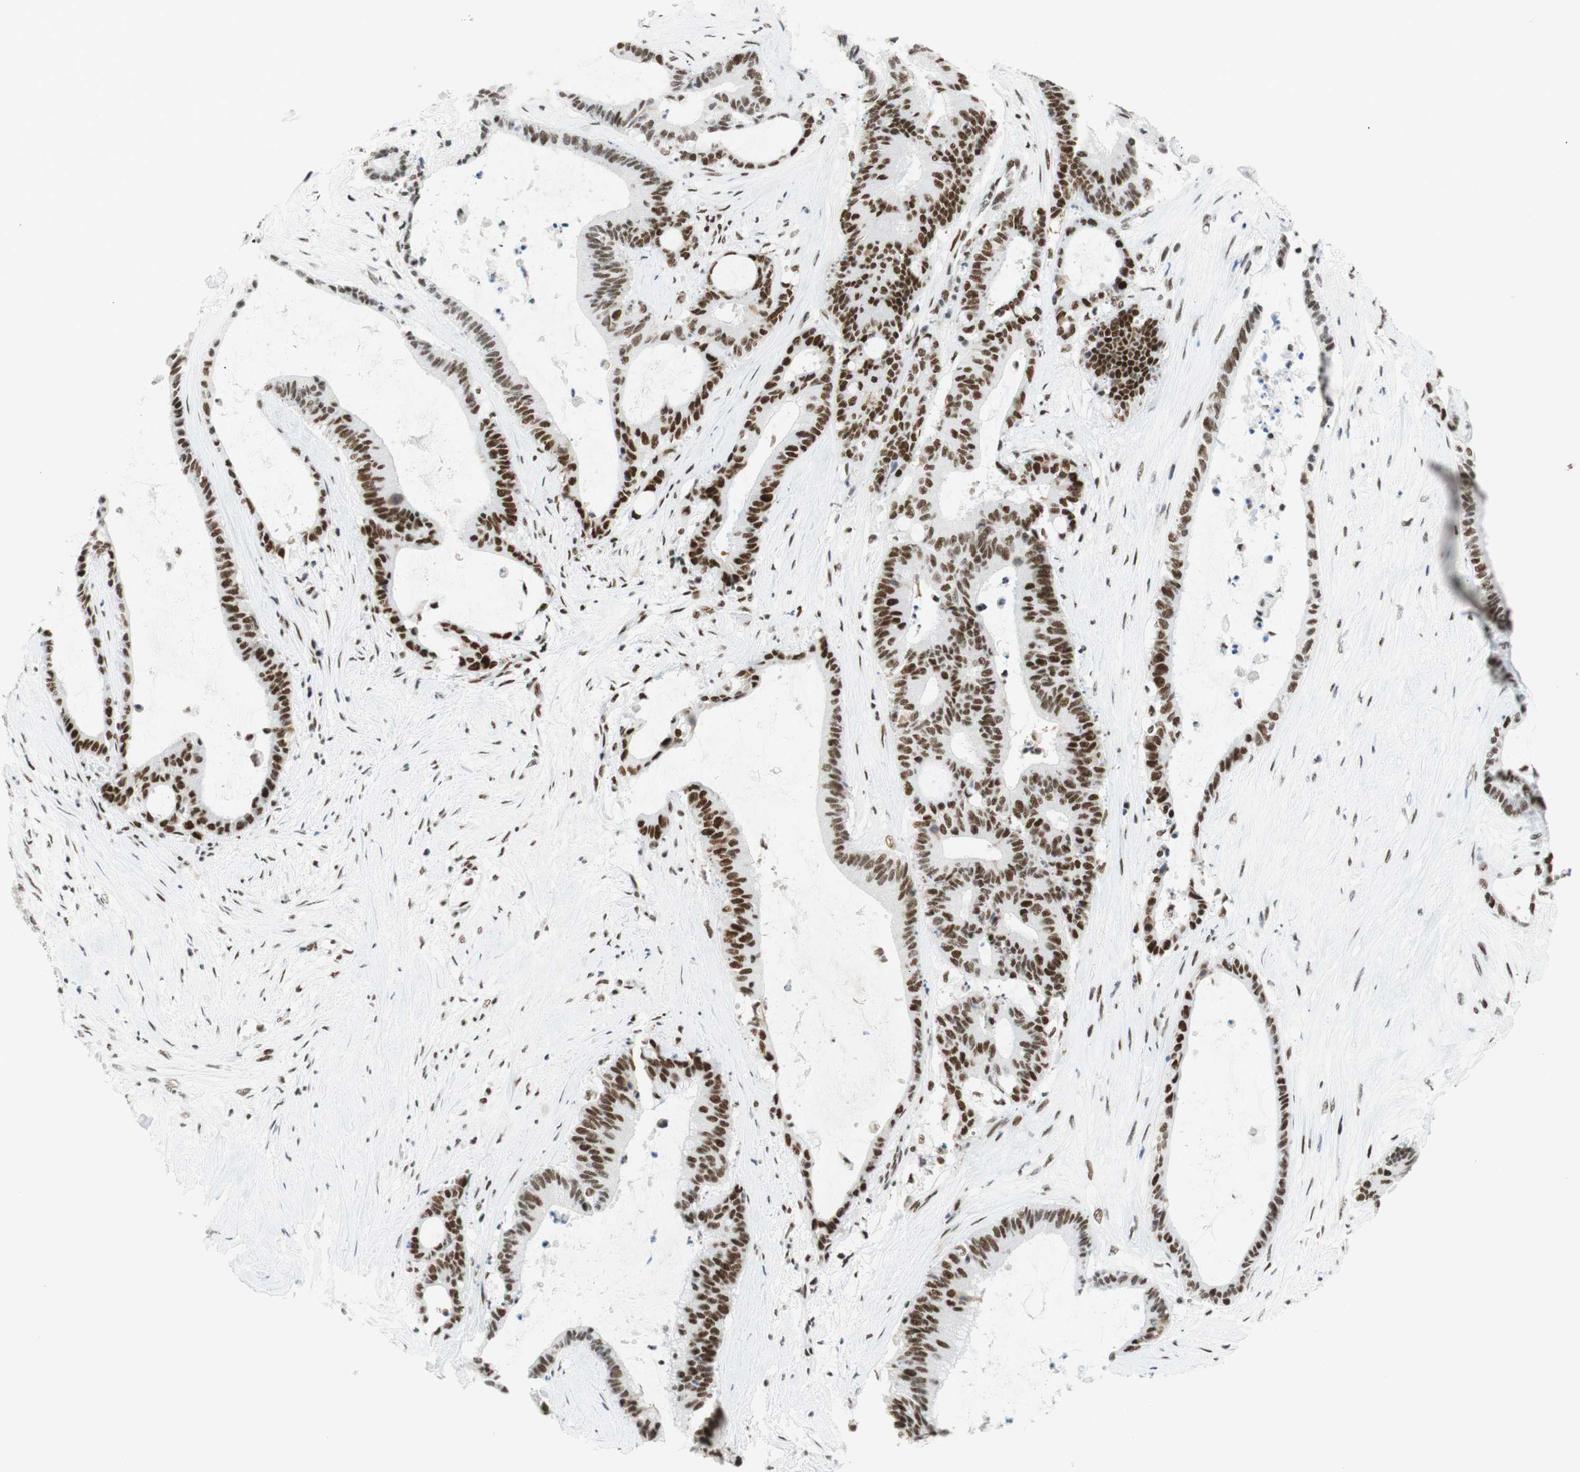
{"staining": {"intensity": "strong", "quantity": ">75%", "location": "nuclear"}, "tissue": "liver cancer", "cell_type": "Tumor cells", "image_type": "cancer", "snomed": [{"axis": "morphology", "description": "Cholangiocarcinoma"}, {"axis": "topography", "description": "Liver"}], "caption": "Immunohistochemistry image of neoplastic tissue: human liver cholangiocarcinoma stained using immunohistochemistry (IHC) displays high levels of strong protein expression localized specifically in the nuclear of tumor cells, appearing as a nuclear brown color.", "gene": "RNF20", "patient": {"sex": "female", "age": 73}}